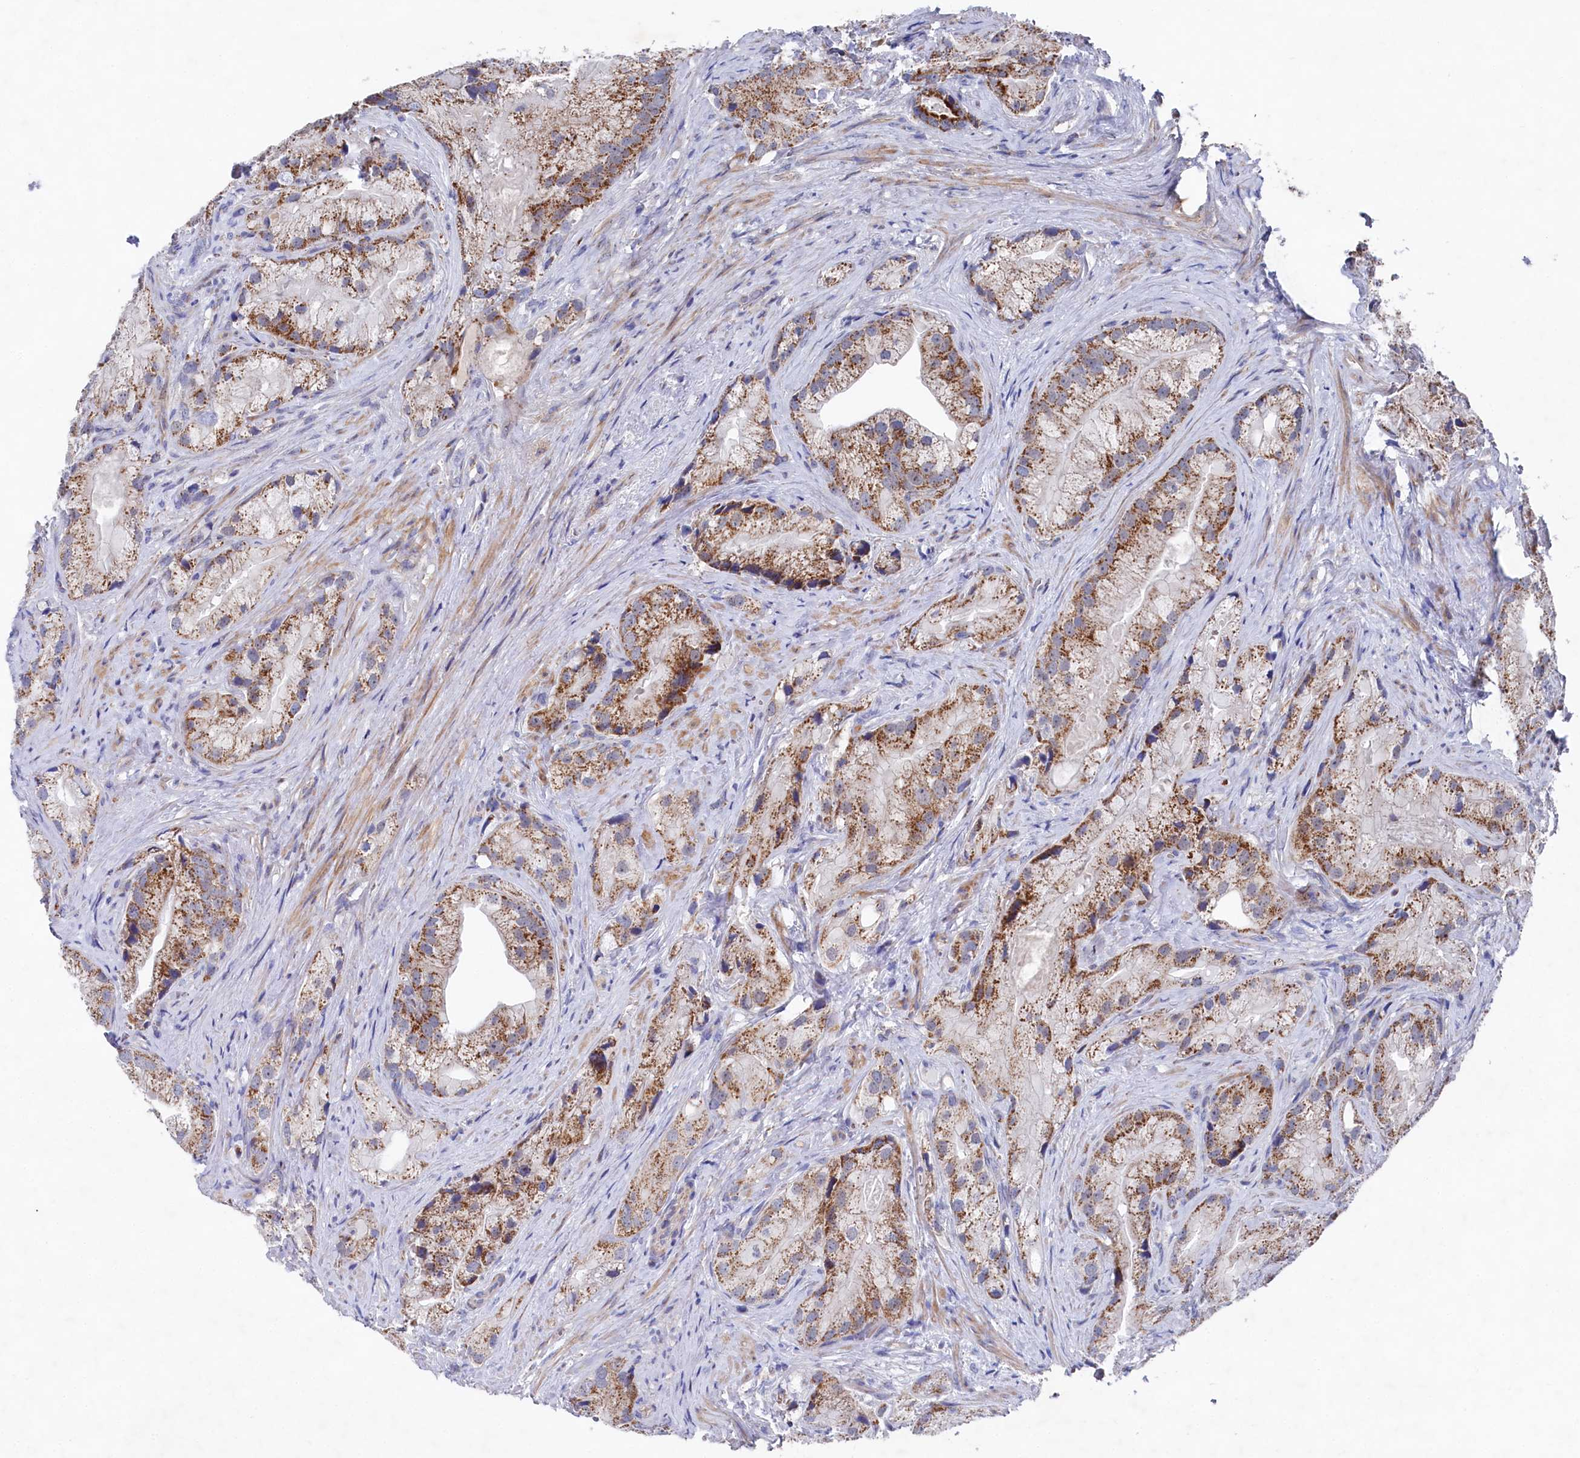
{"staining": {"intensity": "moderate", "quantity": ">75%", "location": "cytoplasmic/membranous"}, "tissue": "prostate cancer", "cell_type": "Tumor cells", "image_type": "cancer", "snomed": [{"axis": "morphology", "description": "Adenocarcinoma, Low grade"}, {"axis": "topography", "description": "Prostate"}], "caption": "Tumor cells show moderate cytoplasmic/membranous staining in approximately >75% of cells in adenocarcinoma (low-grade) (prostate). The protein is shown in brown color, while the nuclei are stained blue.", "gene": "CHCHD1", "patient": {"sex": "male", "age": 71}}